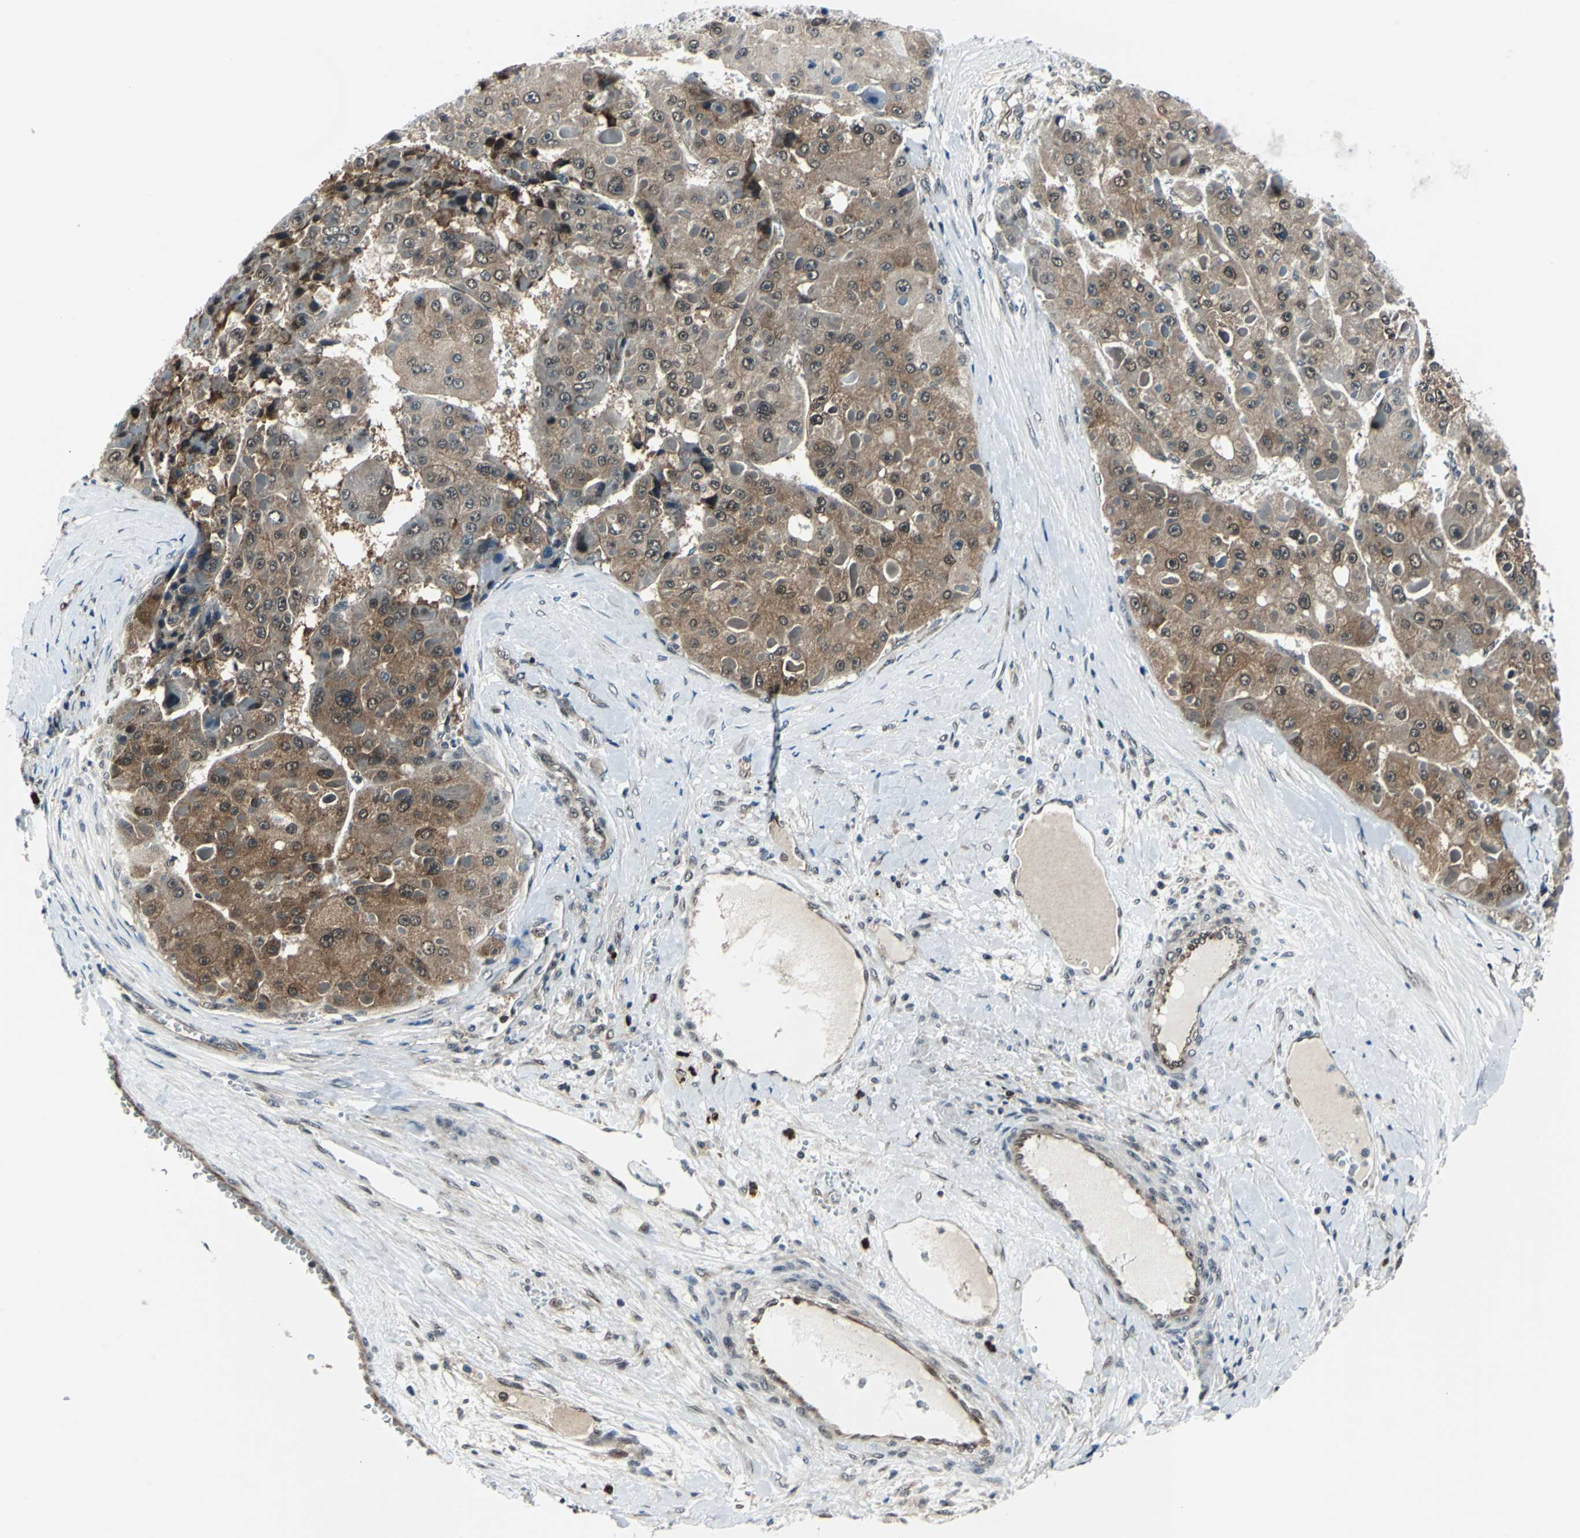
{"staining": {"intensity": "moderate", "quantity": ">75%", "location": "cytoplasmic/membranous,nuclear"}, "tissue": "liver cancer", "cell_type": "Tumor cells", "image_type": "cancer", "snomed": [{"axis": "morphology", "description": "Carcinoma, Hepatocellular, NOS"}, {"axis": "topography", "description": "Liver"}], "caption": "Tumor cells show moderate cytoplasmic/membranous and nuclear staining in about >75% of cells in liver cancer (hepatocellular carcinoma). The protein is shown in brown color, while the nuclei are stained blue.", "gene": "POLR3K", "patient": {"sex": "female", "age": 73}}